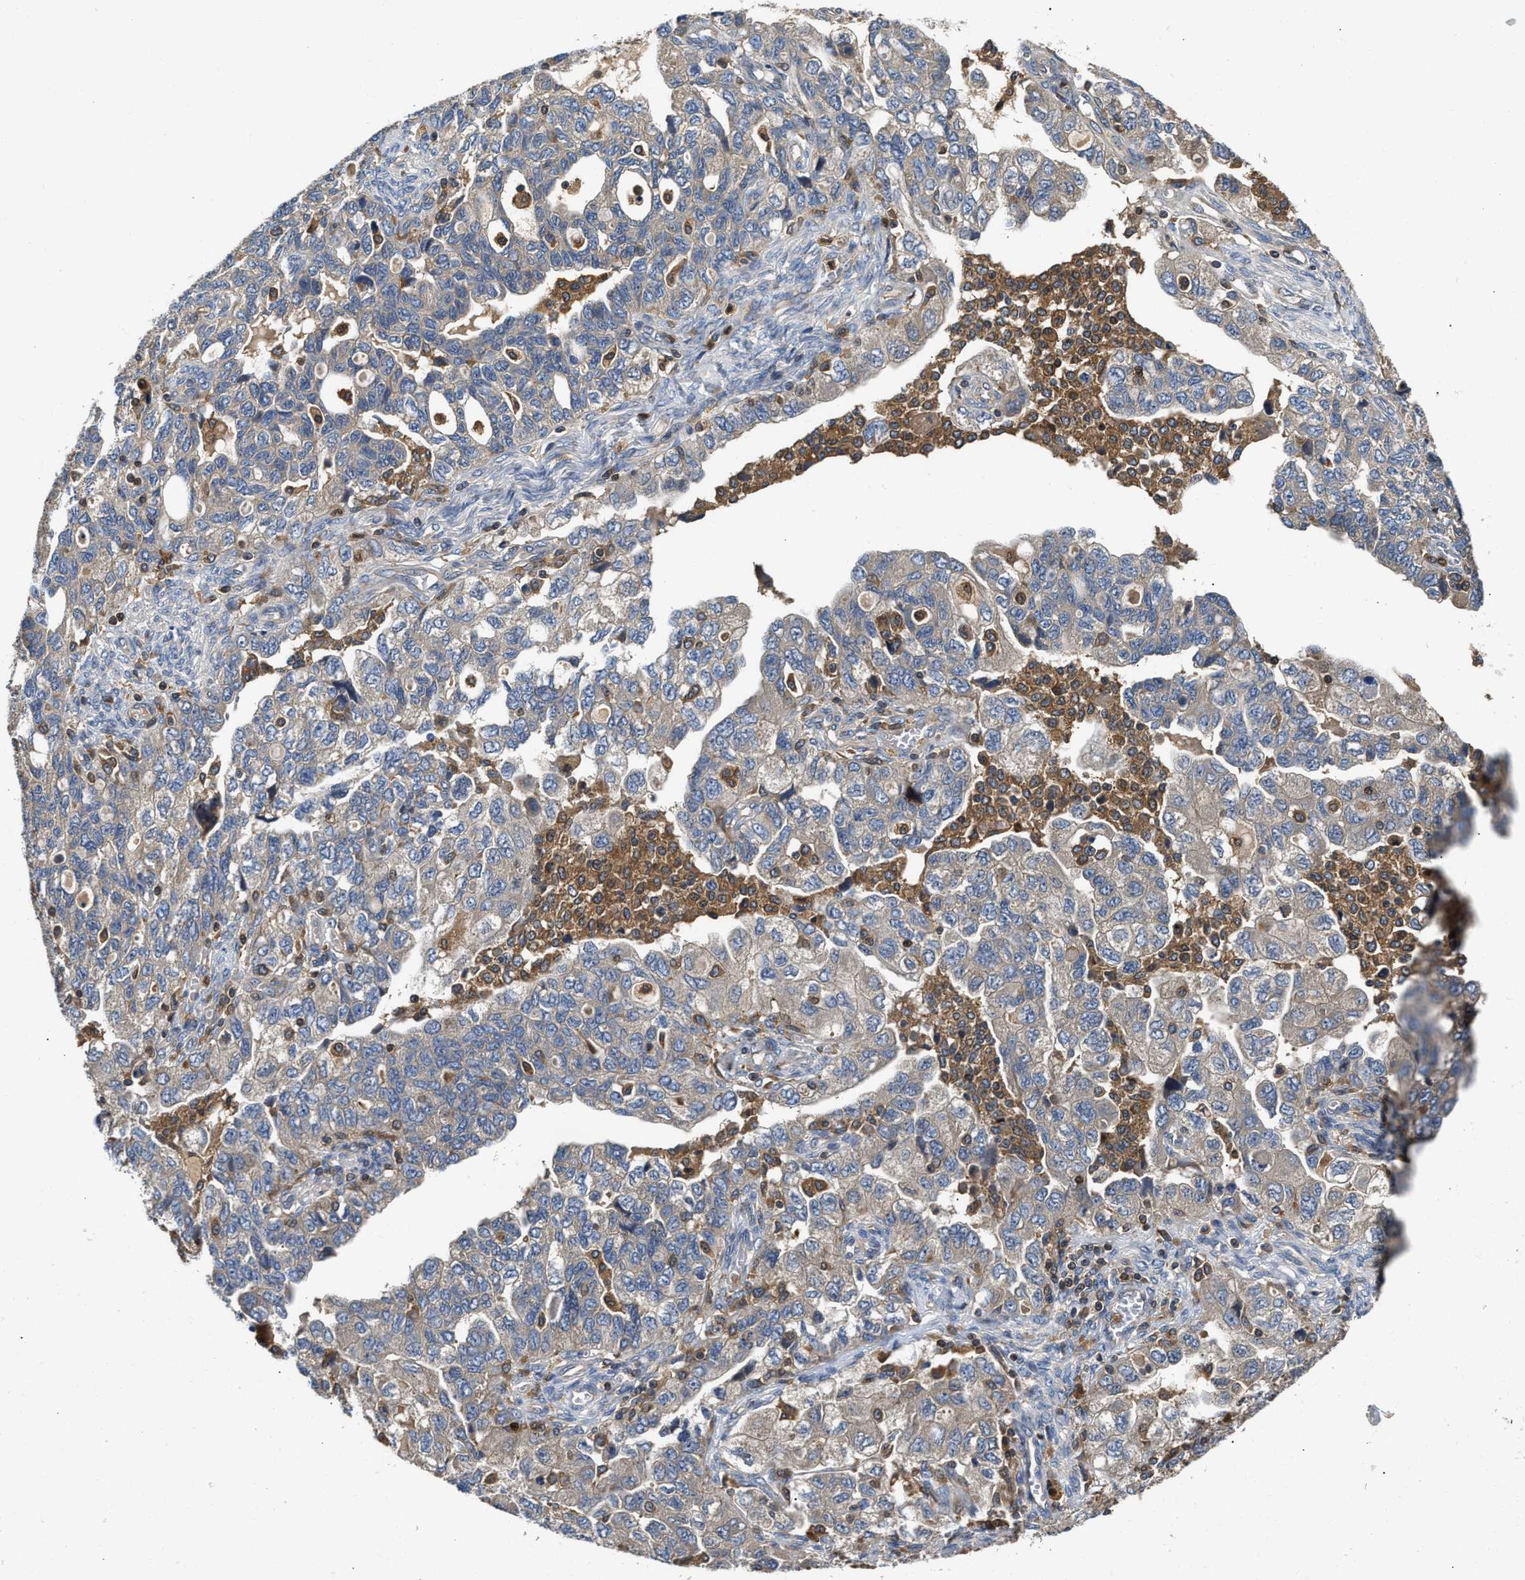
{"staining": {"intensity": "weak", "quantity": "<25%", "location": "cytoplasmic/membranous"}, "tissue": "ovarian cancer", "cell_type": "Tumor cells", "image_type": "cancer", "snomed": [{"axis": "morphology", "description": "Carcinoma, NOS"}, {"axis": "morphology", "description": "Cystadenocarcinoma, serous, NOS"}, {"axis": "topography", "description": "Ovary"}], "caption": "The image reveals no staining of tumor cells in ovarian cancer (serous cystadenocarcinoma). The staining was performed using DAB to visualize the protein expression in brown, while the nuclei were stained in blue with hematoxylin (Magnification: 20x).", "gene": "OSTF1", "patient": {"sex": "female", "age": 69}}